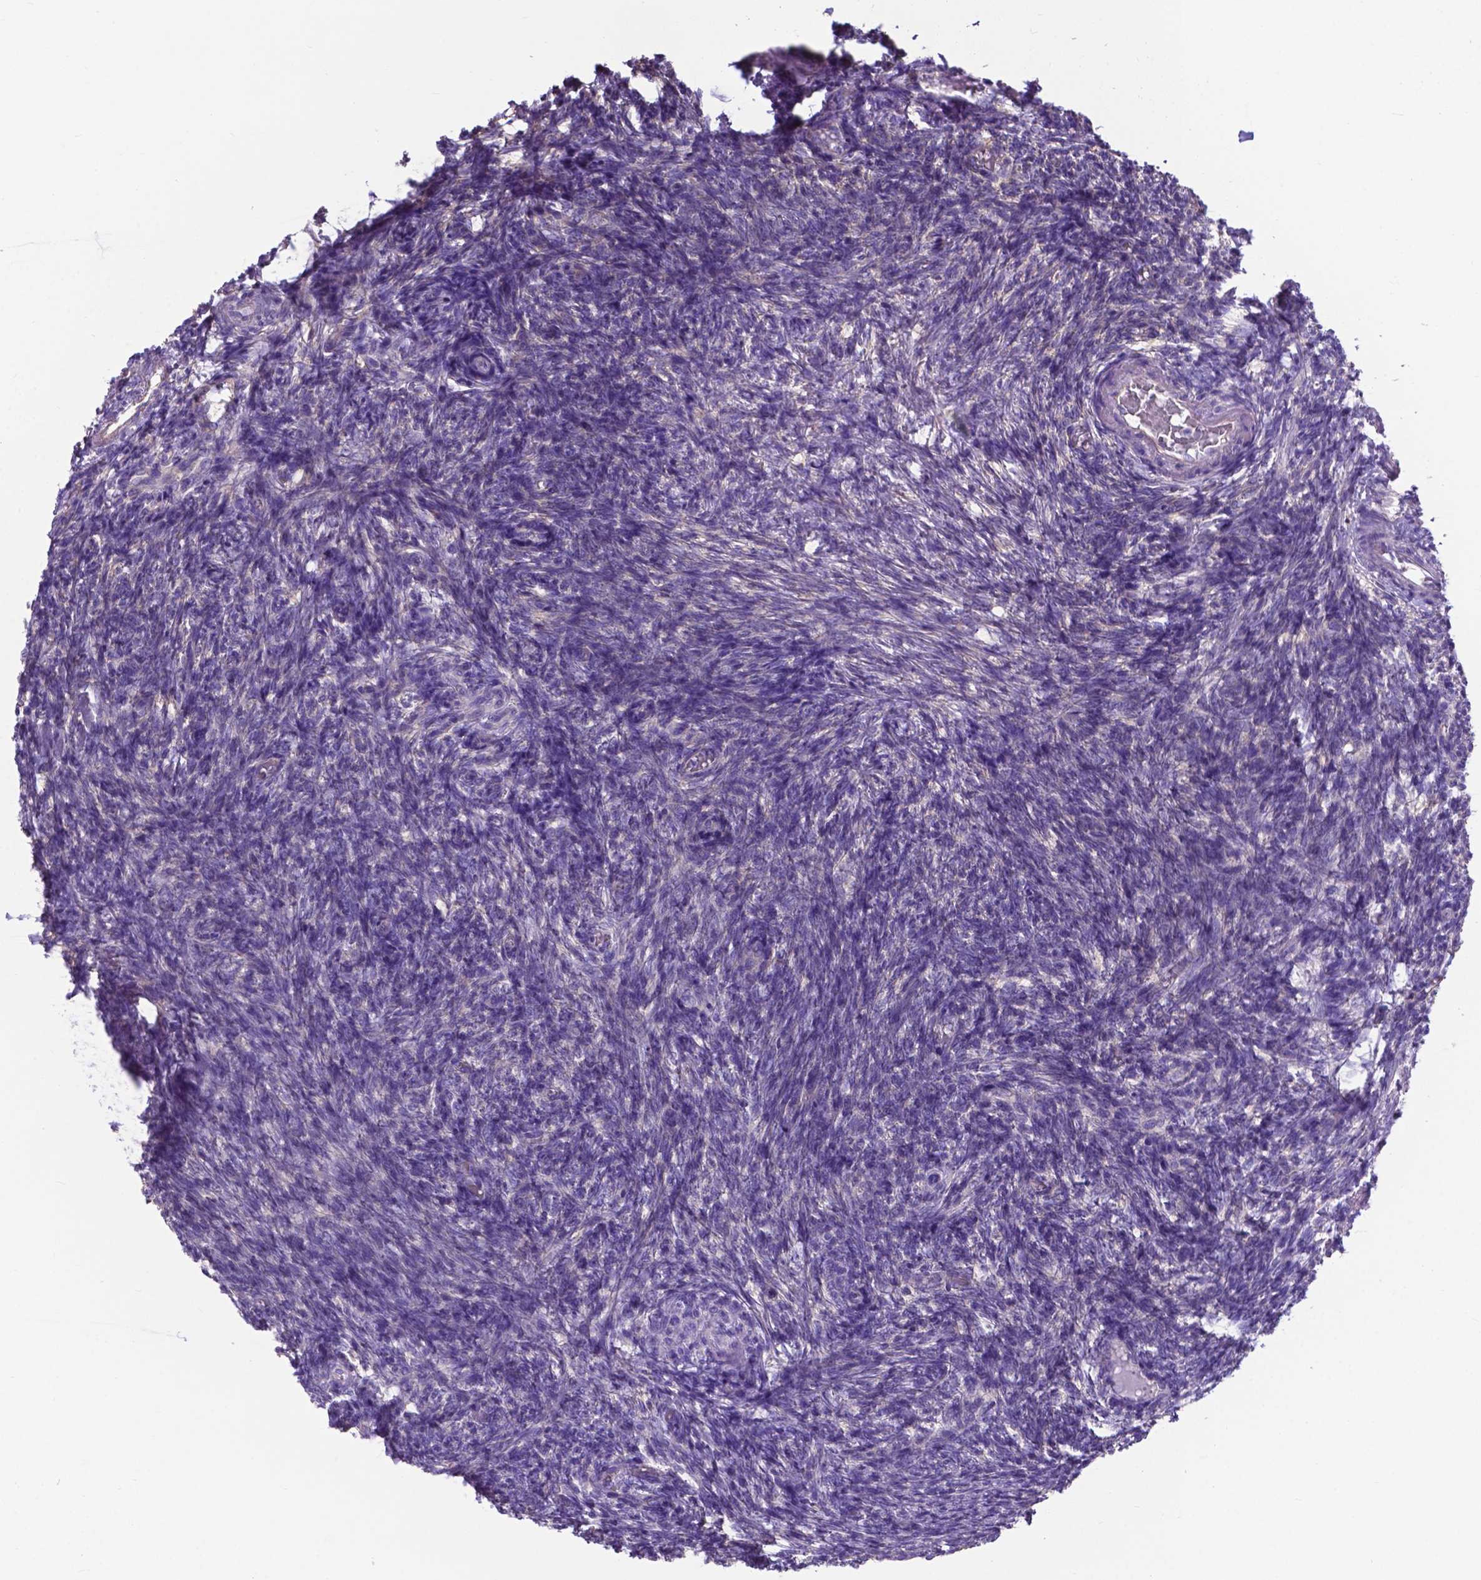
{"staining": {"intensity": "negative", "quantity": "none", "location": "none"}, "tissue": "ovary", "cell_type": "Follicle cells", "image_type": "normal", "snomed": [{"axis": "morphology", "description": "Normal tissue, NOS"}, {"axis": "topography", "description": "Ovary"}], "caption": "Ovary was stained to show a protein in brown. There is no significant staining in follicle cells. (Immunohistochemistry (ihc), brightfield microscopy, high magnification).", "gene": "RPL6", "patient": {"sex": "female", "age": 39}}